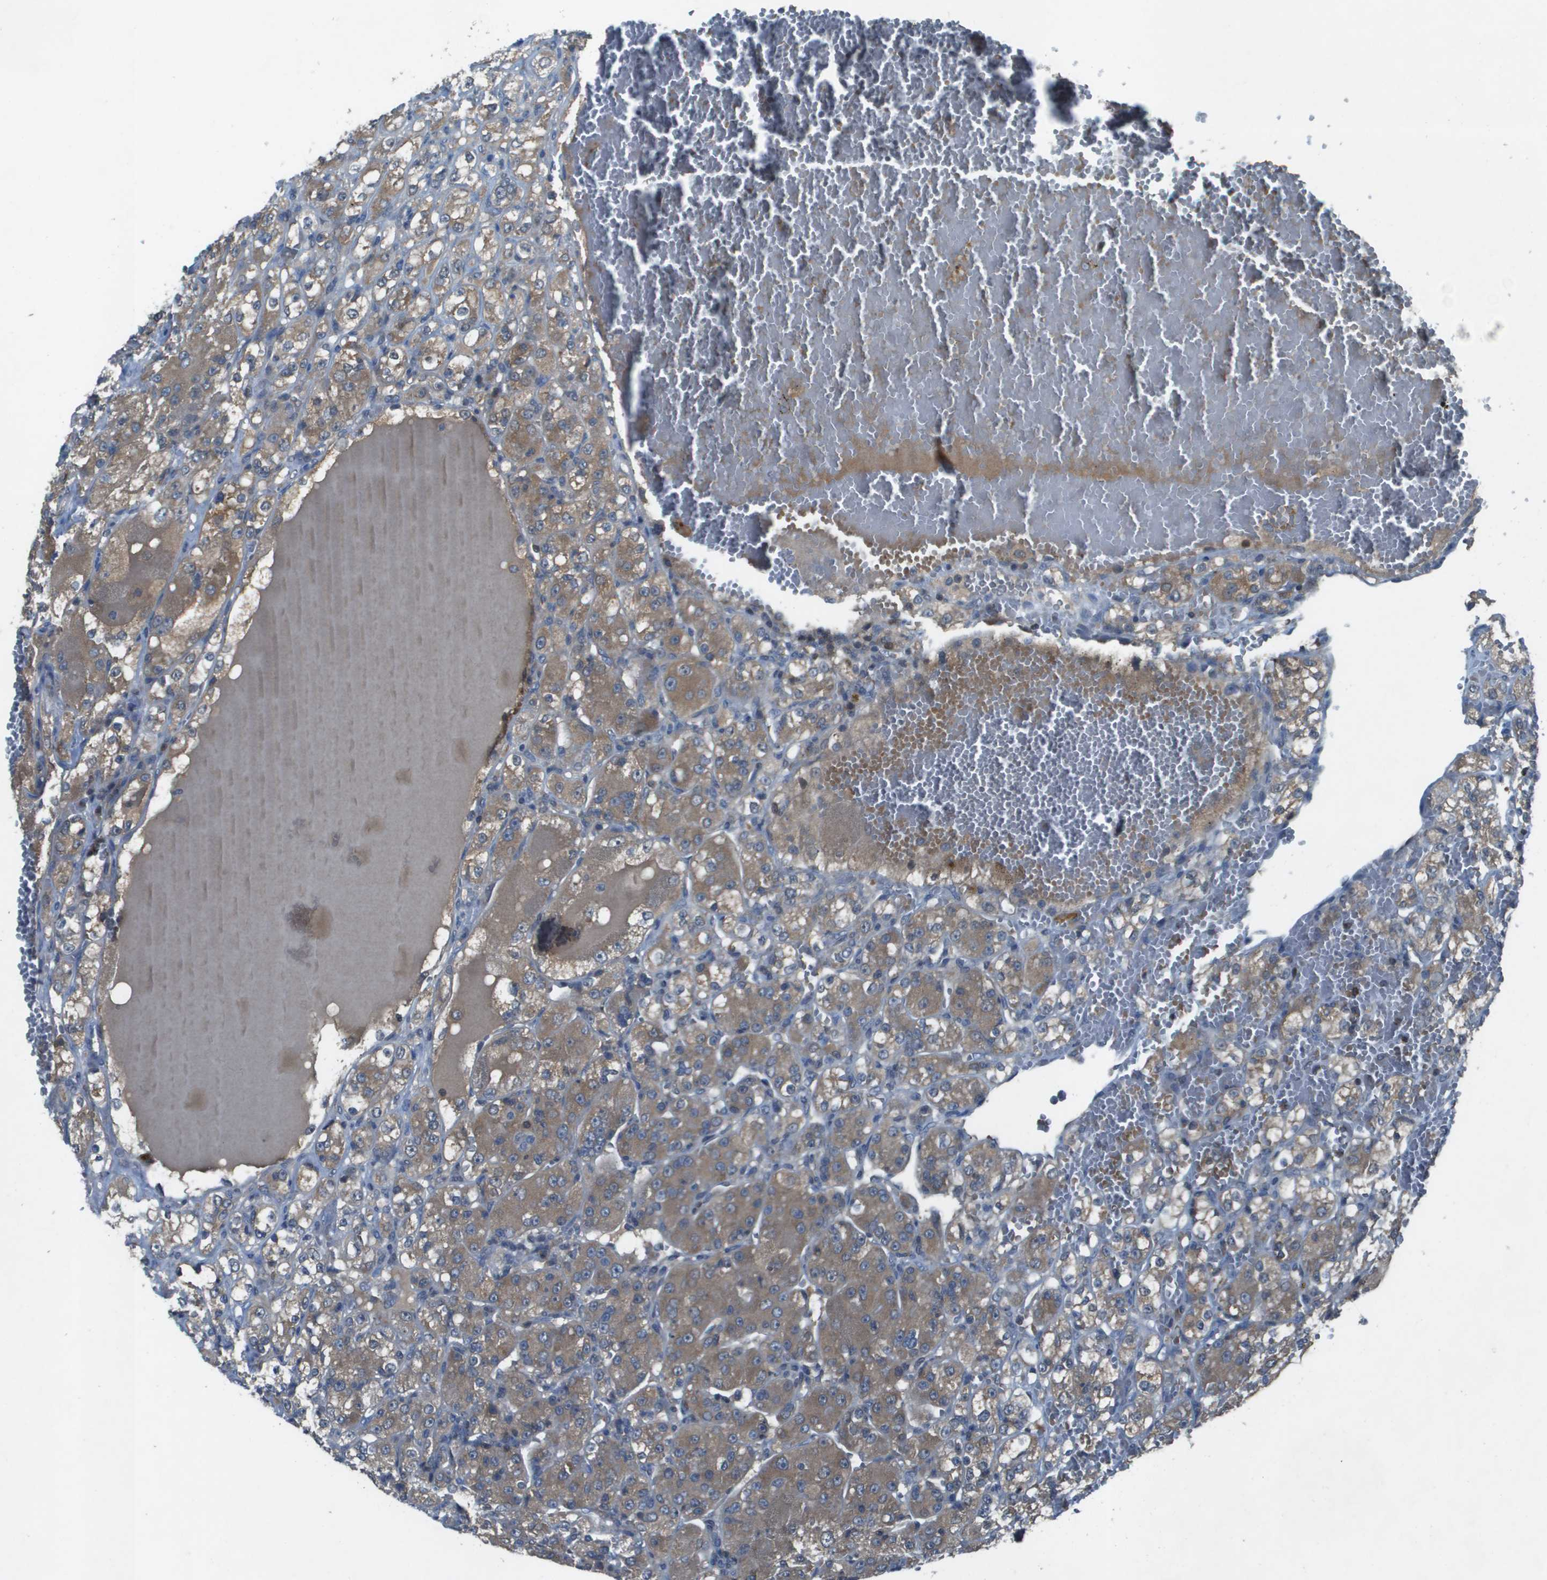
{"staining": {"intensity": "moderate", "quantity": ">75%", "location": "cytoplasmic/membranous"}, "tissue": "renal cancer", "cell_type": "Tumor cells", "image_type": "cancer", "snomed": [{"axis": "morphology", "description": "Normal tissue, NOS"}, {"axis": "morphology", "description": "Adenocarcinoma, NOS"}, {"axis": "topography", "description": "Kidney"}], "caption": "Immunohistochemical staining of human renal cancer (adenocarcinoma) exhibits medium levels of moderate cytoplasmic/membranous protein positivity in approximately >75% of tumor cells.", "gene": "CAMK4", "patient": {"sex": "male", "age": 61}}